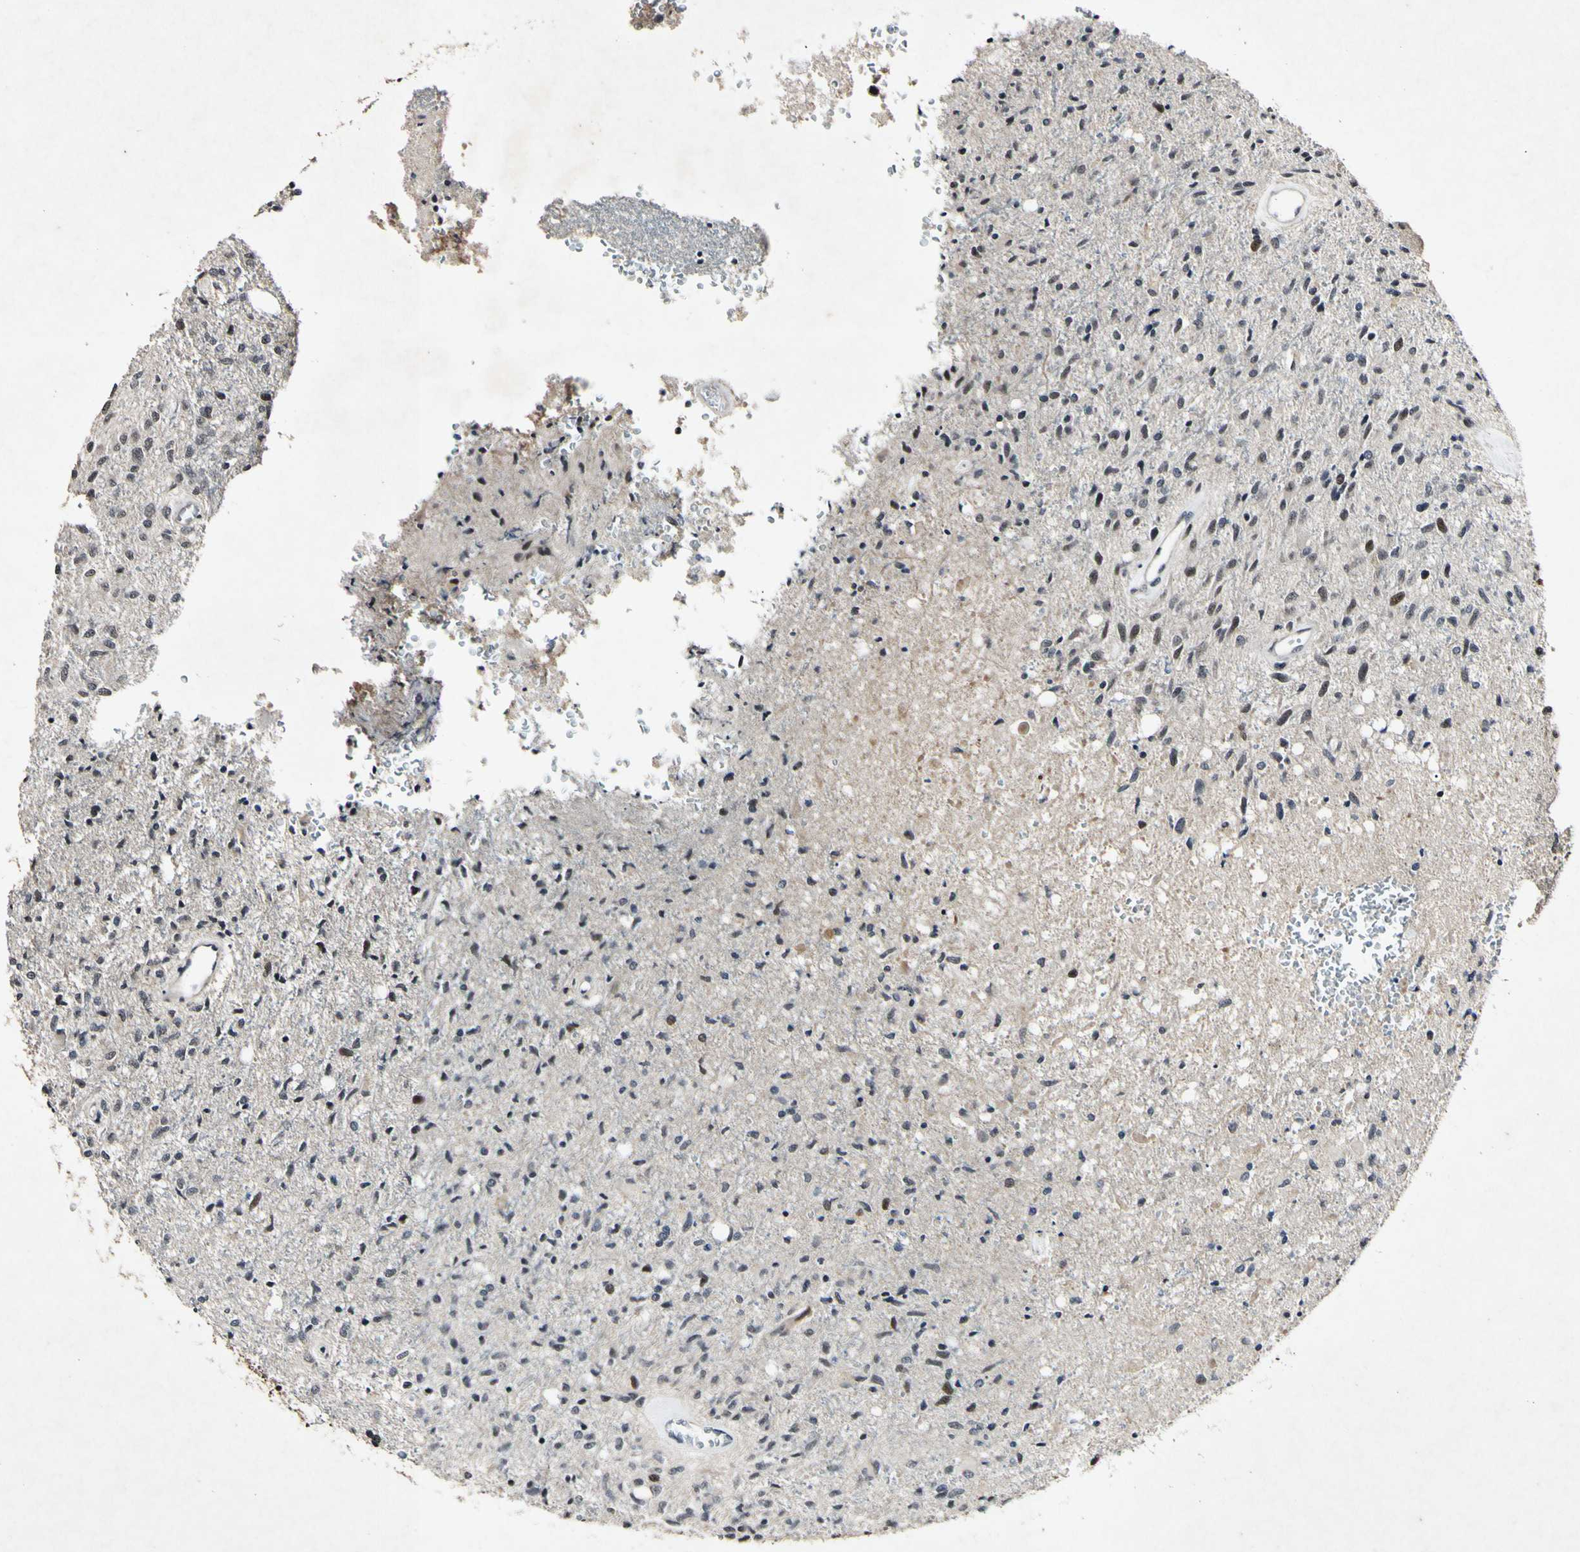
{"staining": {"intensity": "negative", "quantity": "none", "location": "none"}, "tissue": "glioma", "cell_type": "Tumor cells", "image_type": "cancer", "snomed": [{"axis": "morphology", "description": "Normal tissue, NOS"}, {"axis": "morphology", "description": "Glioma, malignant, High grade"}, {"axis": "topography", "description": "Cerebral cortex"}], "caption": "There is no significant expression in tumor cells of malignant glioma (high-grade).", "gene": "POLR2F", "patient": {"sex": "male", "age": 77}}